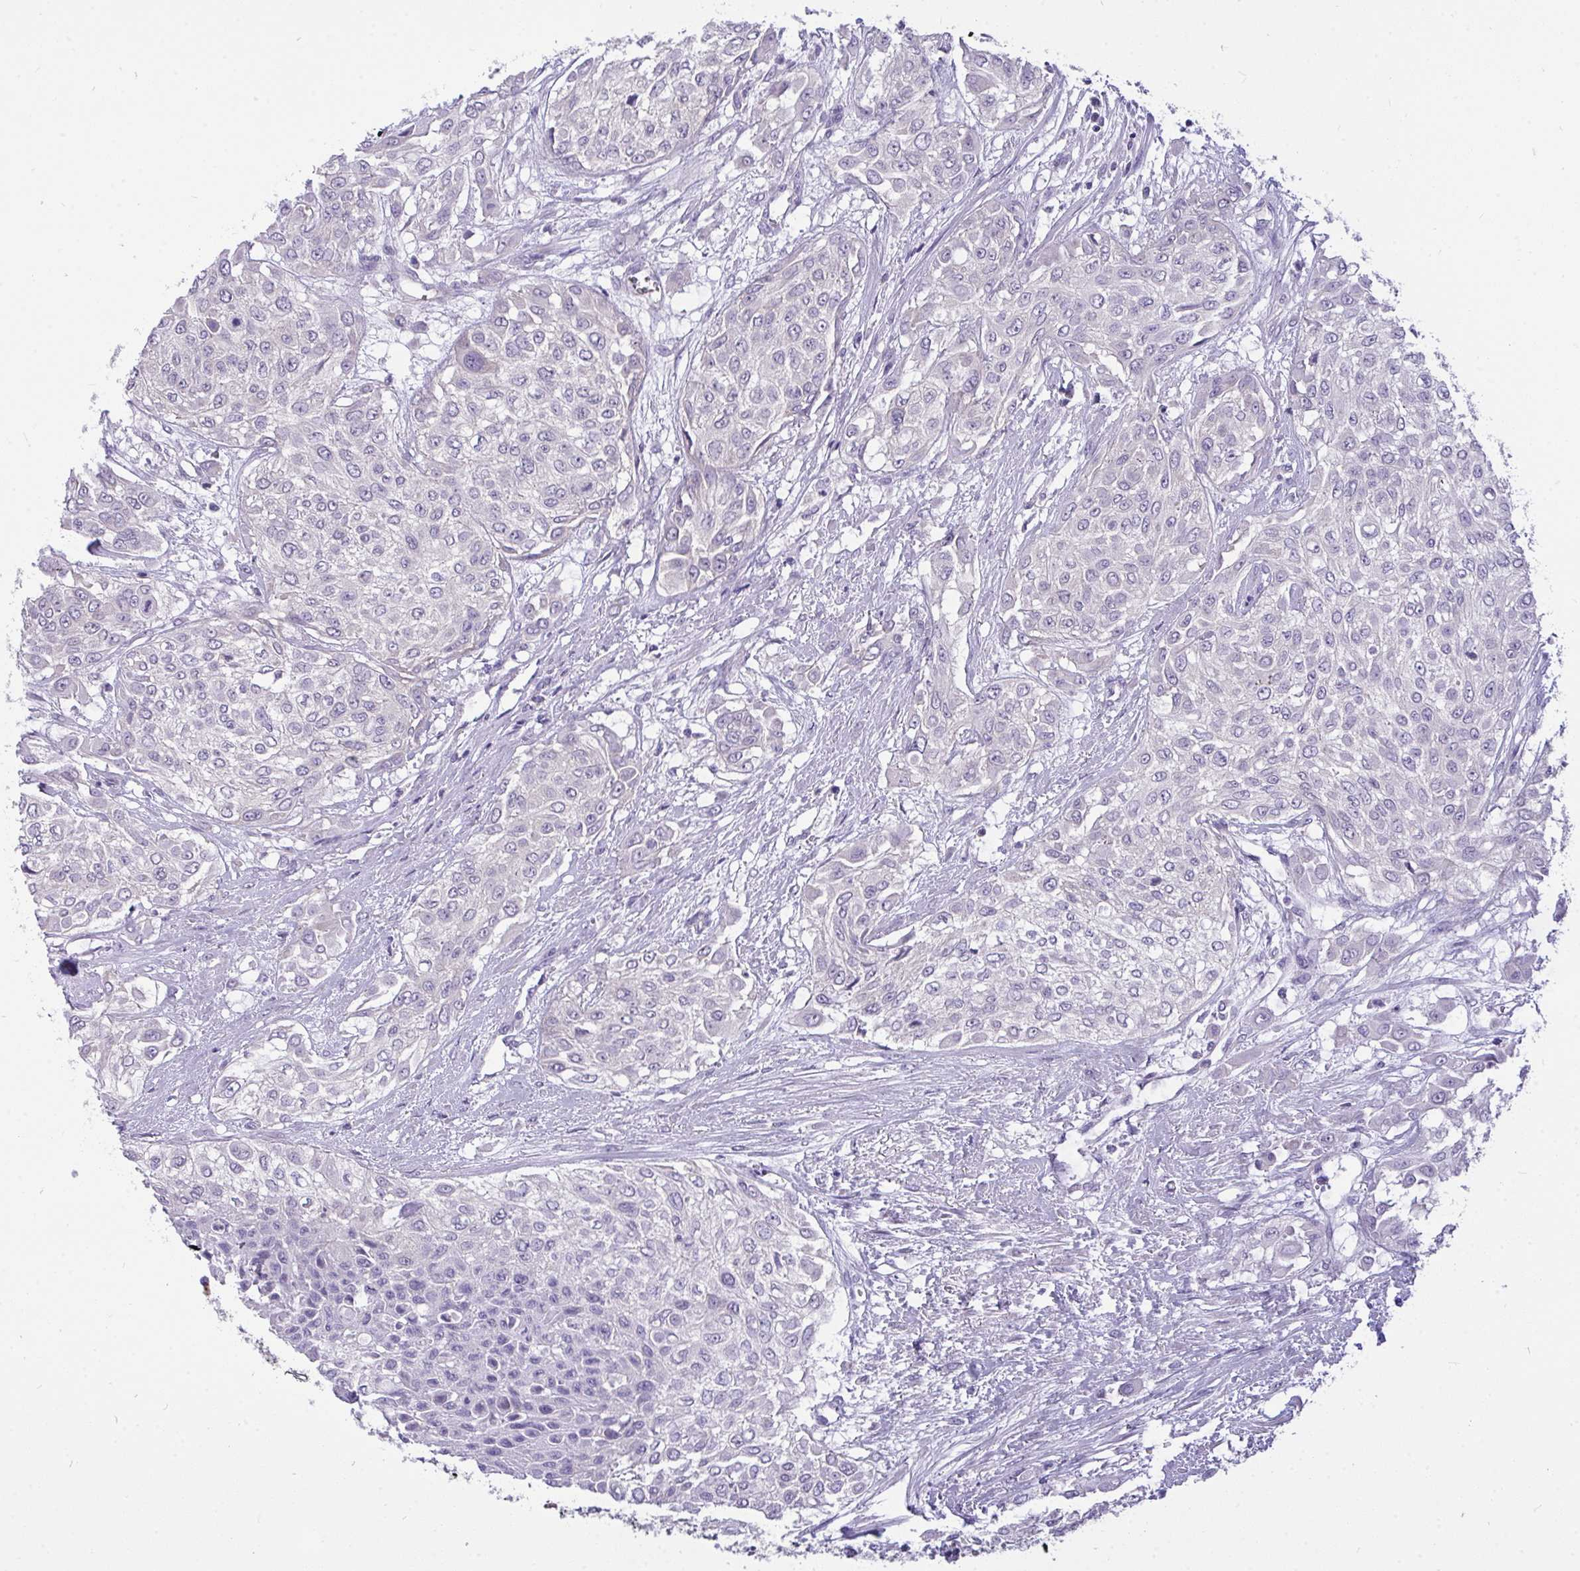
{"staining": {"intensity": "negative", "quantity": "none", "location": "none"}, "tissue": "urothelial cancer", "cell_type": "Tumor cells", "image_type": "cancer", "snomed": [{"axis": "morphology", "description": "Urothelial carcinoma, High grade"}, {"axis": "topography", "description": "Urinary bladder"}], "caption": "Tumor cells are negative for brown protein staining in high-grade urothelial carcinoma.", "gene": "VGLL3", "patient": {"sex": "male", "age": 57}}